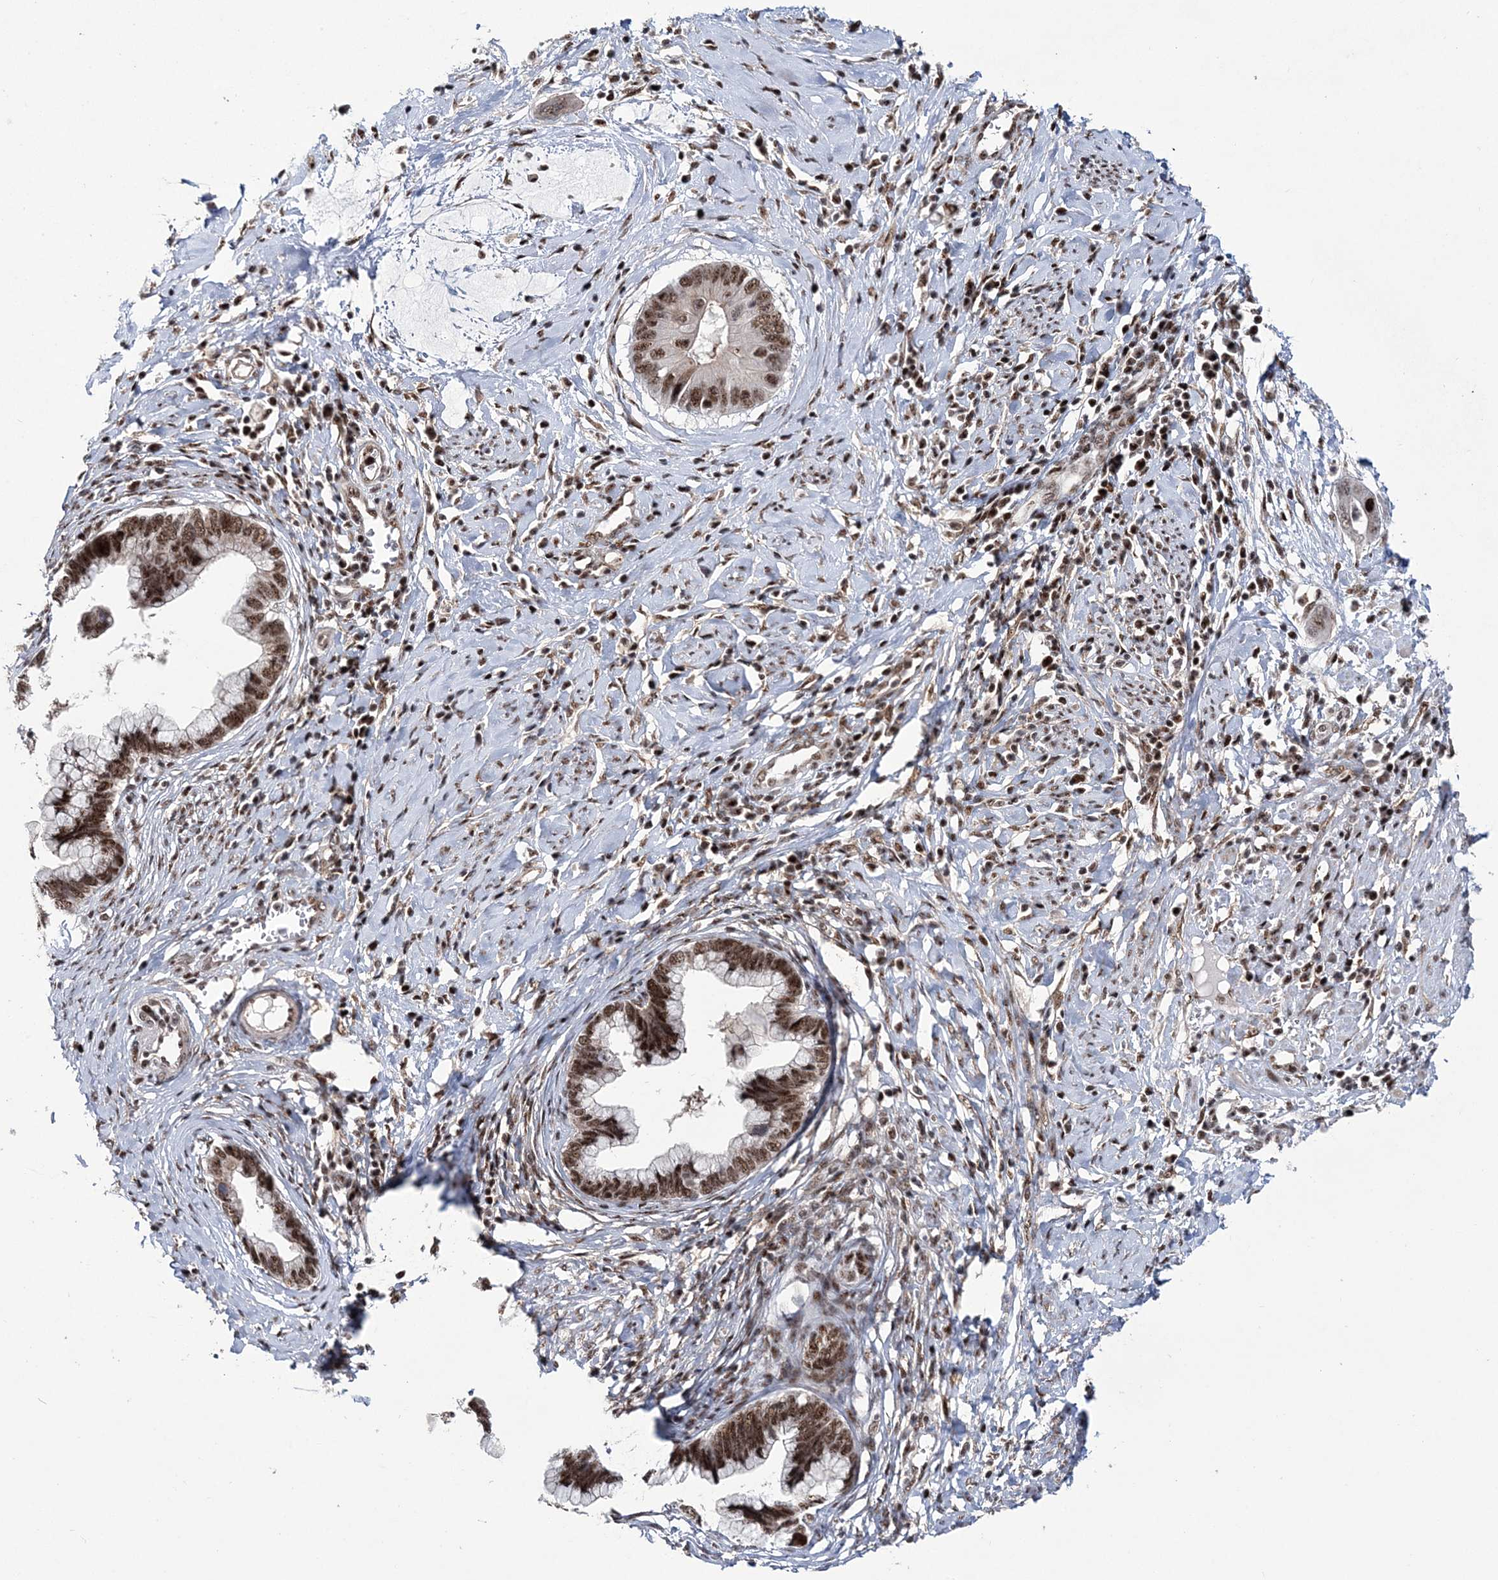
{"staining": {"intensity": "strong", "quantity": ">75%", "location": "nuclear"}, "tissue": "cervical cancer", "cell_type": "Tumor cells", "image_type": "cancer", "snomed": [{"axis": "morphology", "description": "Adenocarcinoma, NOS"}, {"axis": "topography", "description": "Cervix"}], "caption": "Human cervical cancer stained with a brown dye reveals strong nuclear positive positivity in approximately >75% of tumor cells.", "gene": "TATDN2", "patient": {"sex": "female", "age": 44}}